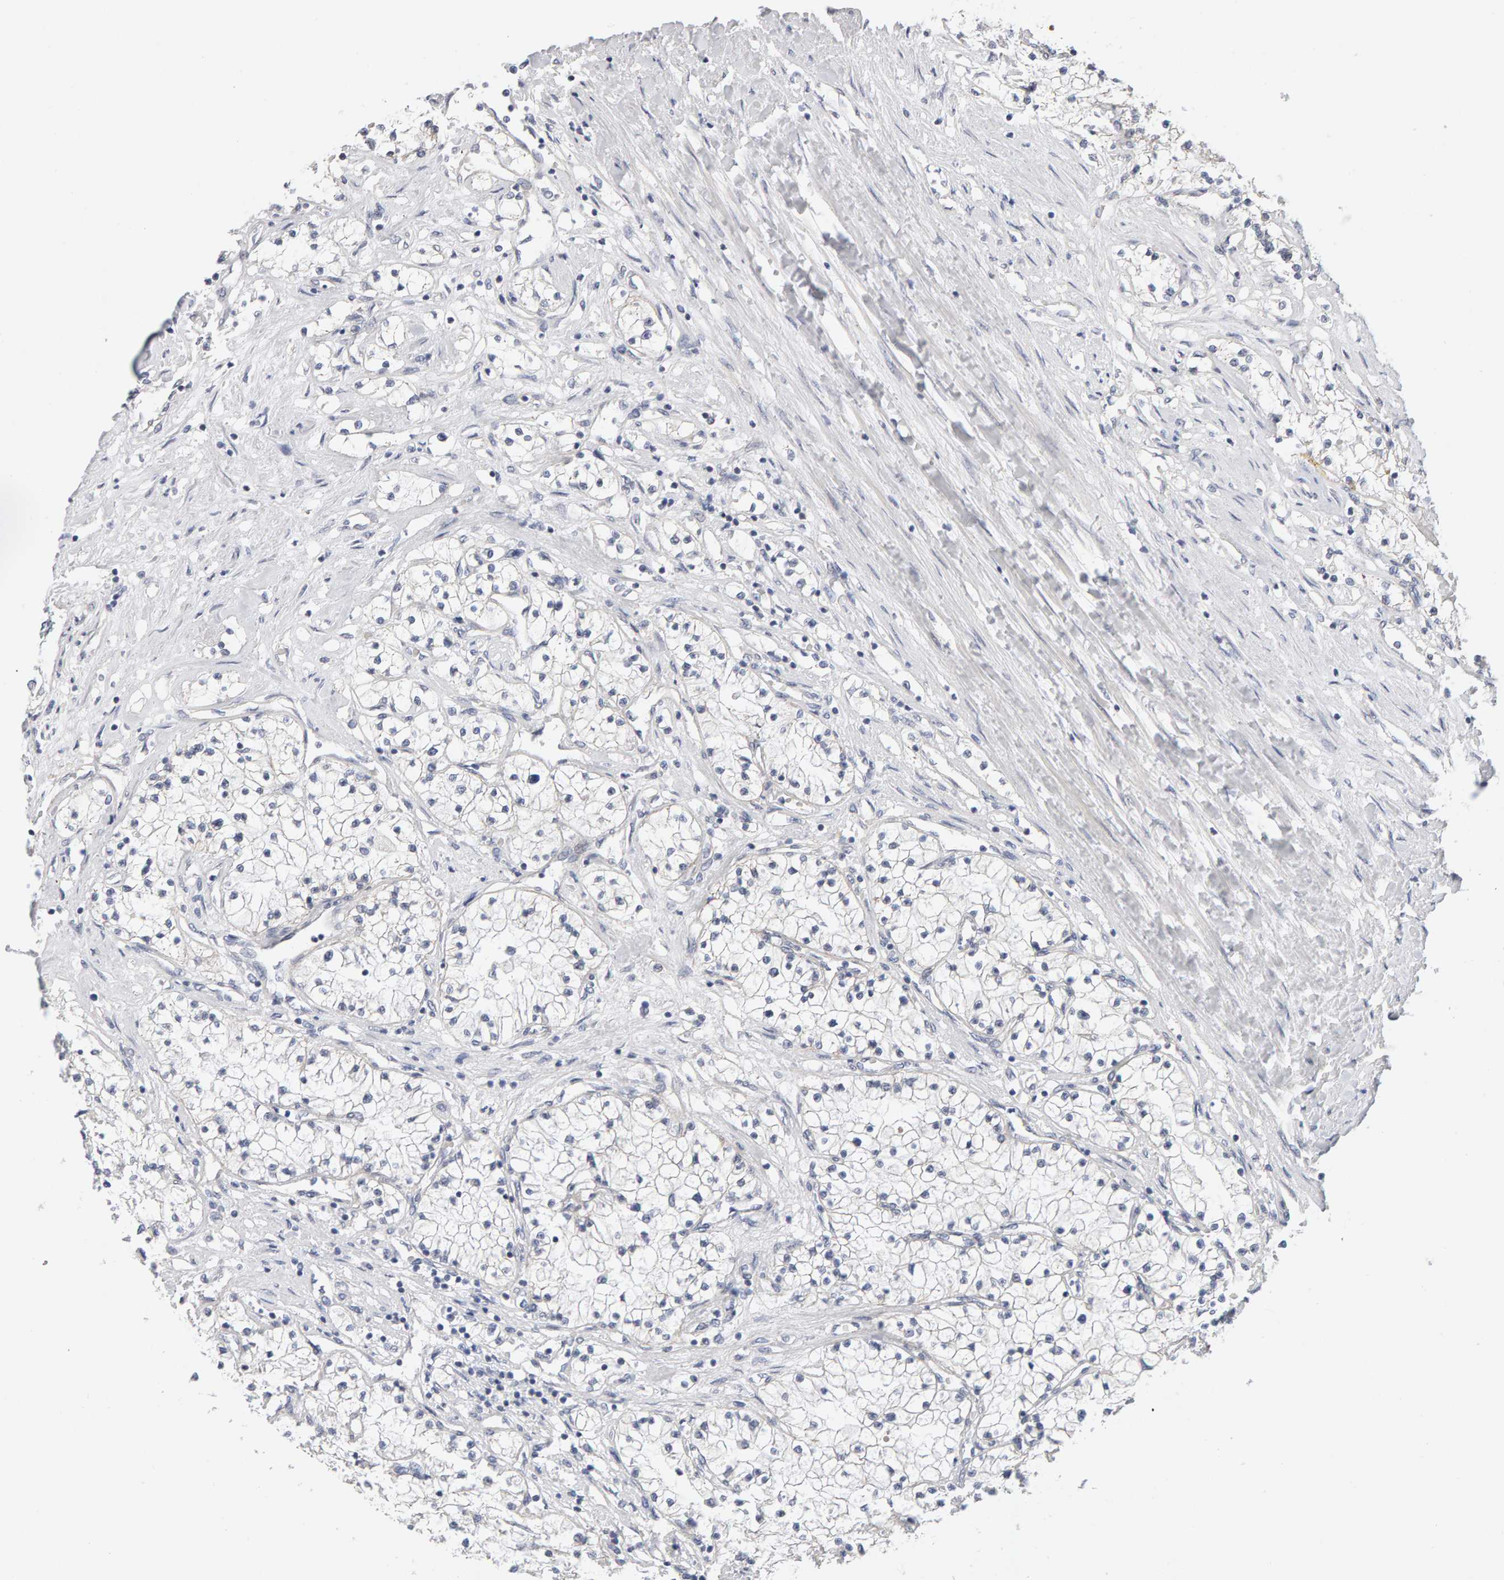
{"staining": {"intensity": "negative", "quantity": "none", "location": "none"}, "tissue": "renal cancer", "cell_type": "Tumor cells", "image_type": "cancer", "snomed": [{"axis": "morphology", "description": "Adenocarcinoma, NOS"}, {"axis": "topography", "description": "Kidney"}], "caption": "Tumor cells are negative for protein expression in human renal adenocarcinoma.", "gene": "HNF4A", "patient": {"sex": "male", "age": 68}}